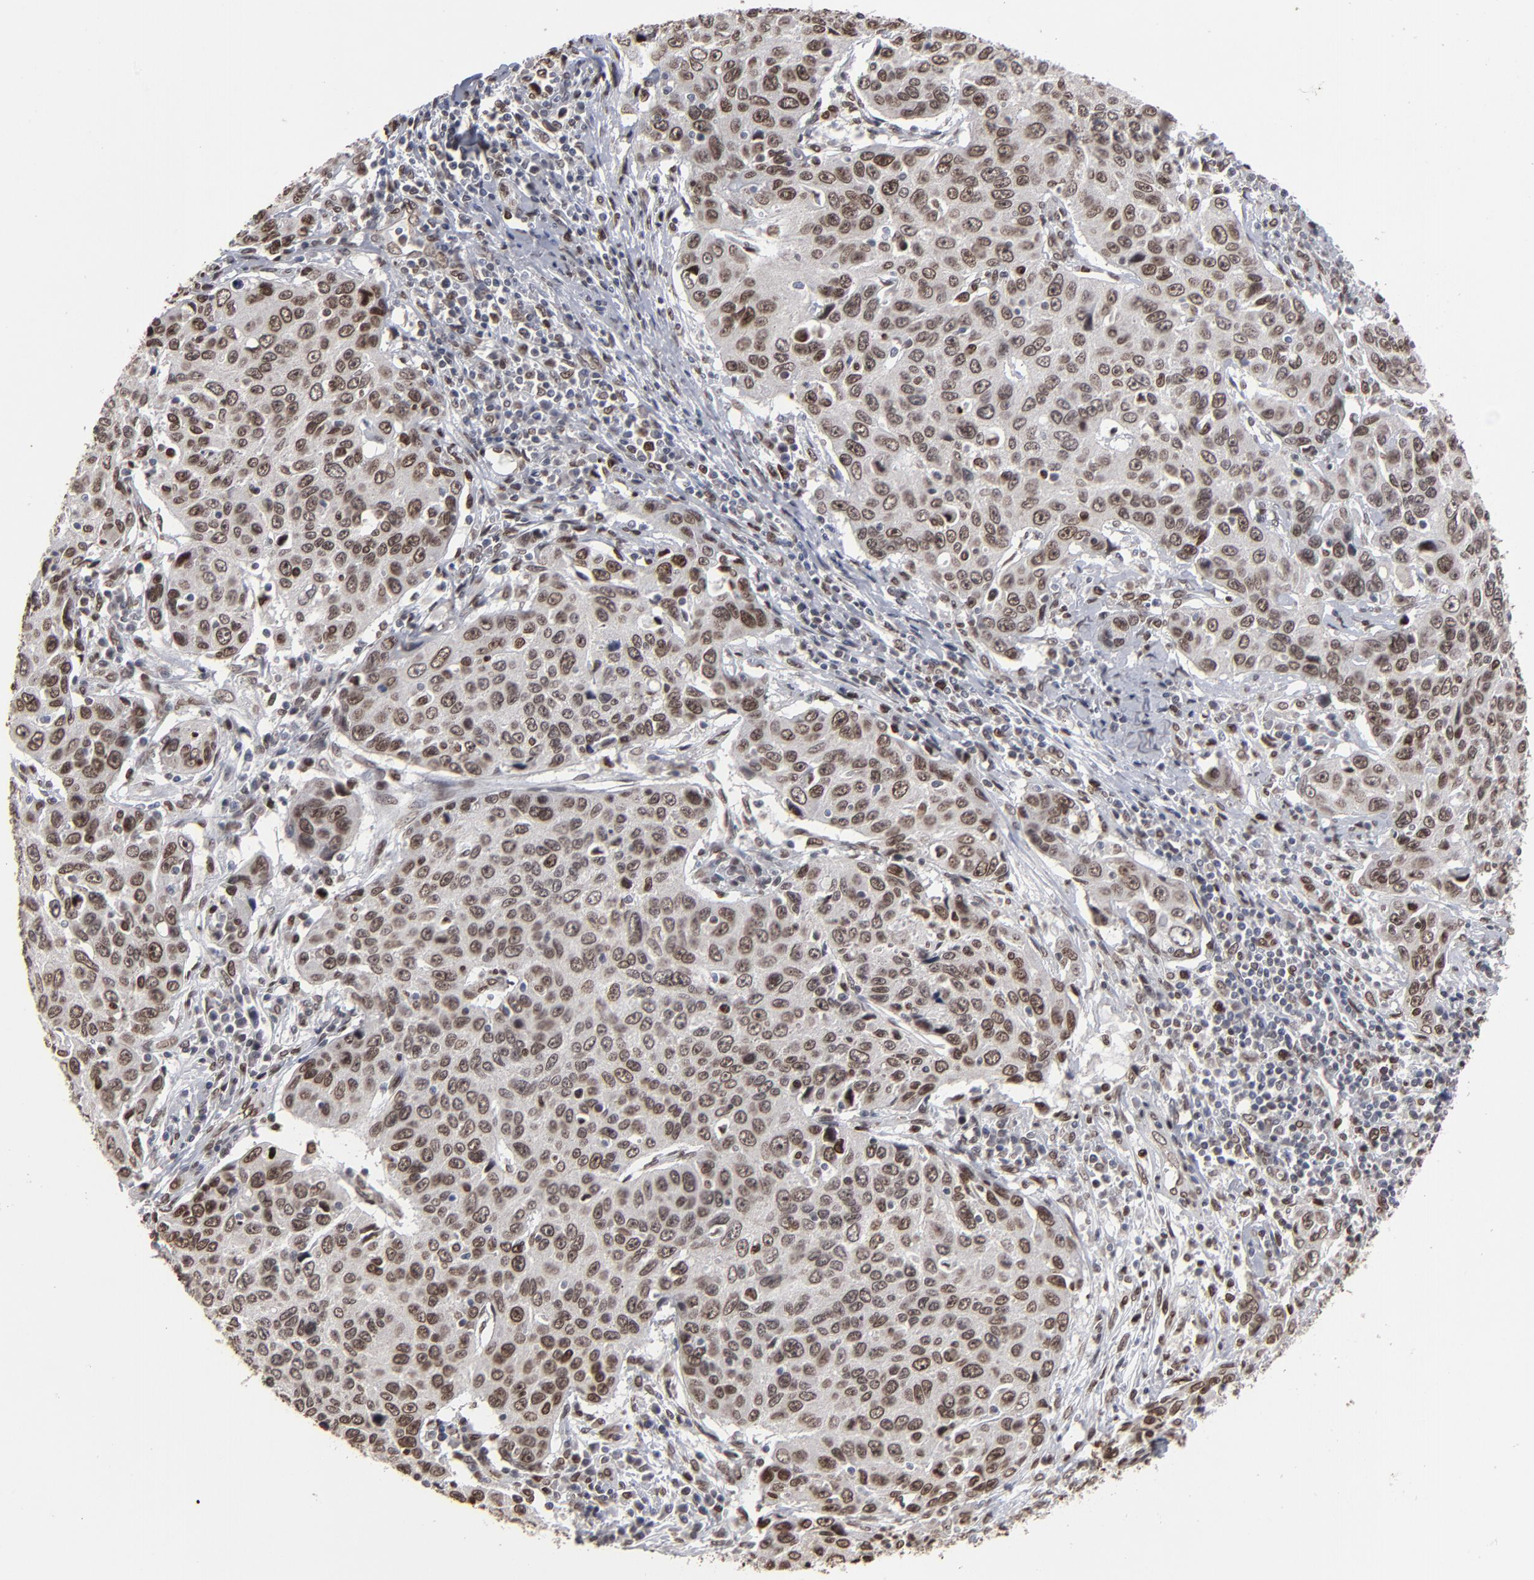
{"staining": {"intensity": "moderate", "quantity": "25%-75%", "location": "nuclear"}, "tissue": "cervical cancer", "cell_type": "Tumor cells", "image_type": "cancer", "snomed": [{"axis": "morphology", "description": "Squamous cell carcinoma, NOS"}, {"axis": "topography", "description": "Cervix"}], "caption": "About 25%-75% of tumor cells in human cervical cancer (squamous cell carcinoma) demonstrate moderate nuclear protein positivity as visualized by brown immunohistochemical staining.", "gene": "BAZ1A", "patient": {"sex": "female", "age": 53}}